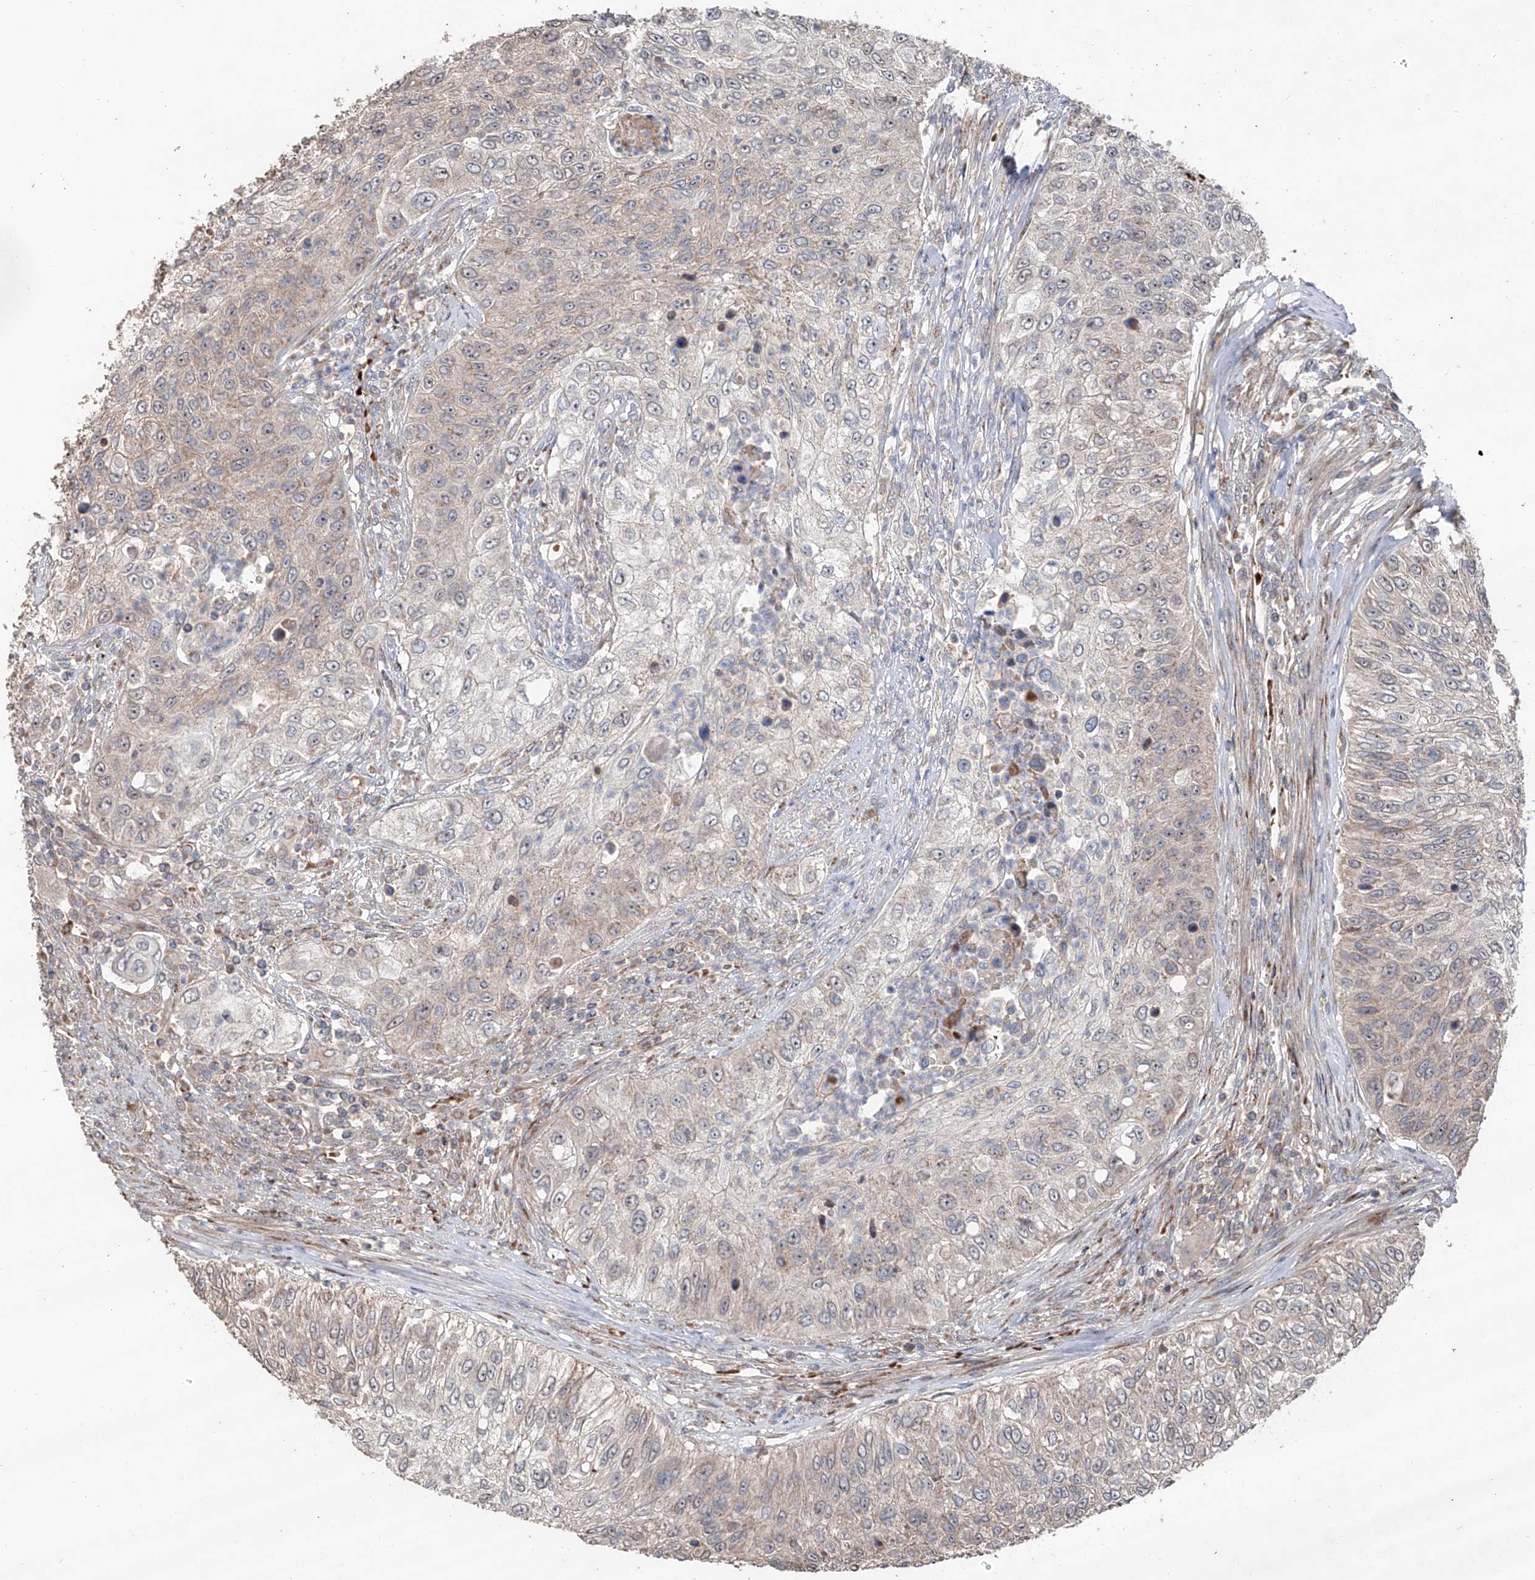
{"staining": {"intensity": "negative", "quantity": "none", "location": "none"}, "tissue": "urothelial cancer", "cell_type": "Tumor cells", "image_type": "cancer", "snomed": [{"axis": "morphology", "description": "Urothelial carcinoma, High grade"}, {"axis": "topography", "description": "Urinary bladder"}], "caption": "IHC micrograph of human high-grade urothelial carcinoma stained for a protein (brown), which demonstrates no positivity in tumor cells. Nuclei are stained in blue.", "gene": "EDN1", "patient": {"sex": "female", "age": 60}}